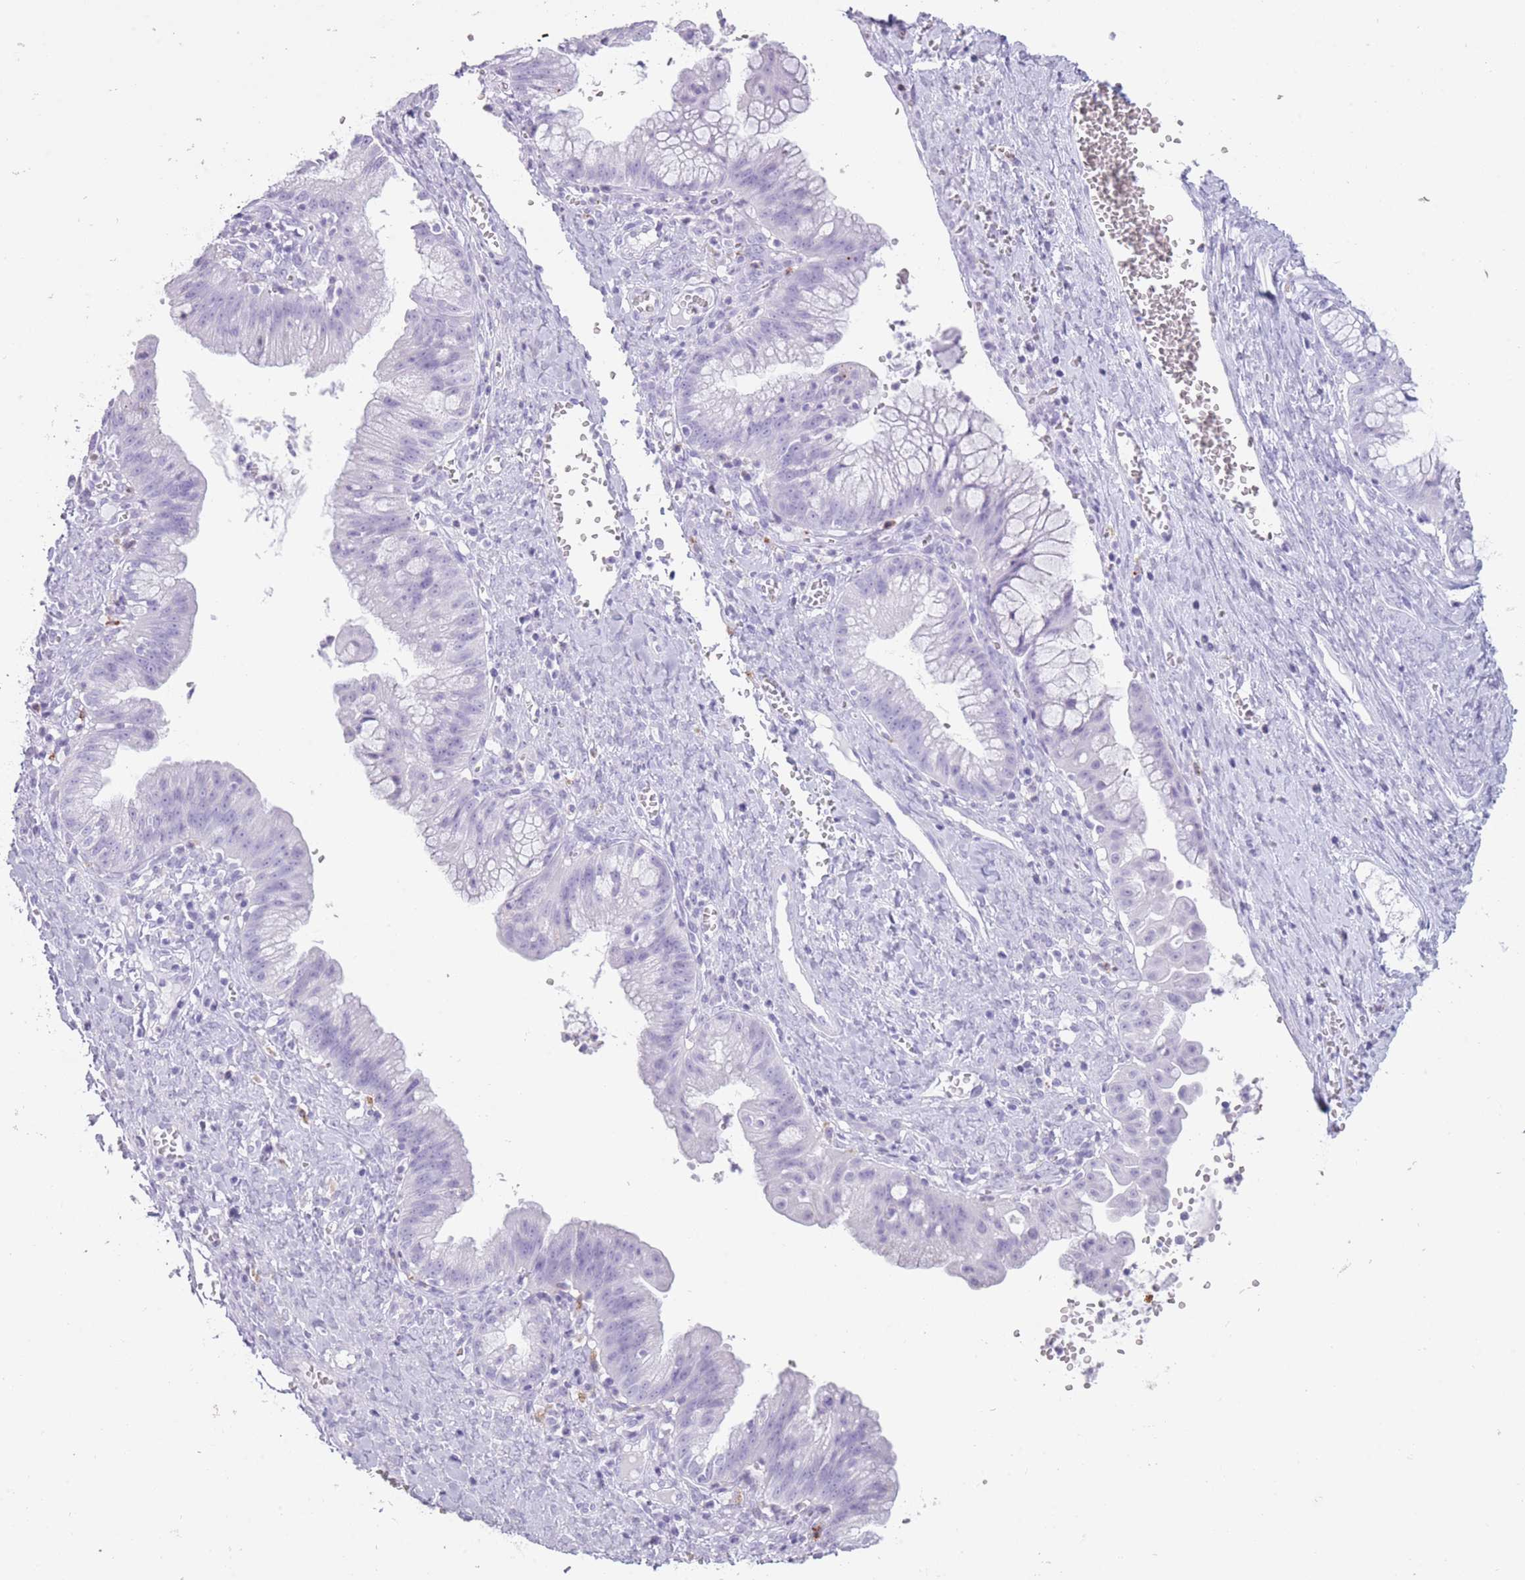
{"staining": {"intensity": "negative", "quantity": "none", "location": "none"}, "tissue": "ovarian cancer", "cell_type": "Tumor cells", "image_type": "cancer", "snomed": [{"axis": "morphology", "description": "Cystadenocarcinoma, mucinous, NOS"}, {"axis": "topography", "description": "Ovary"}], "caption": "Tumor cells are negative for protein expression in human mucinous cystadenocarcinoma (ovarian). The staining was performed using DAB to visualize the protein expression in brown, while the nuclei were stained in blue with hematoxylin (Magnification: 20x).", "gene": "OR4F21", "patient": {"sex": "female", "age": 70}}